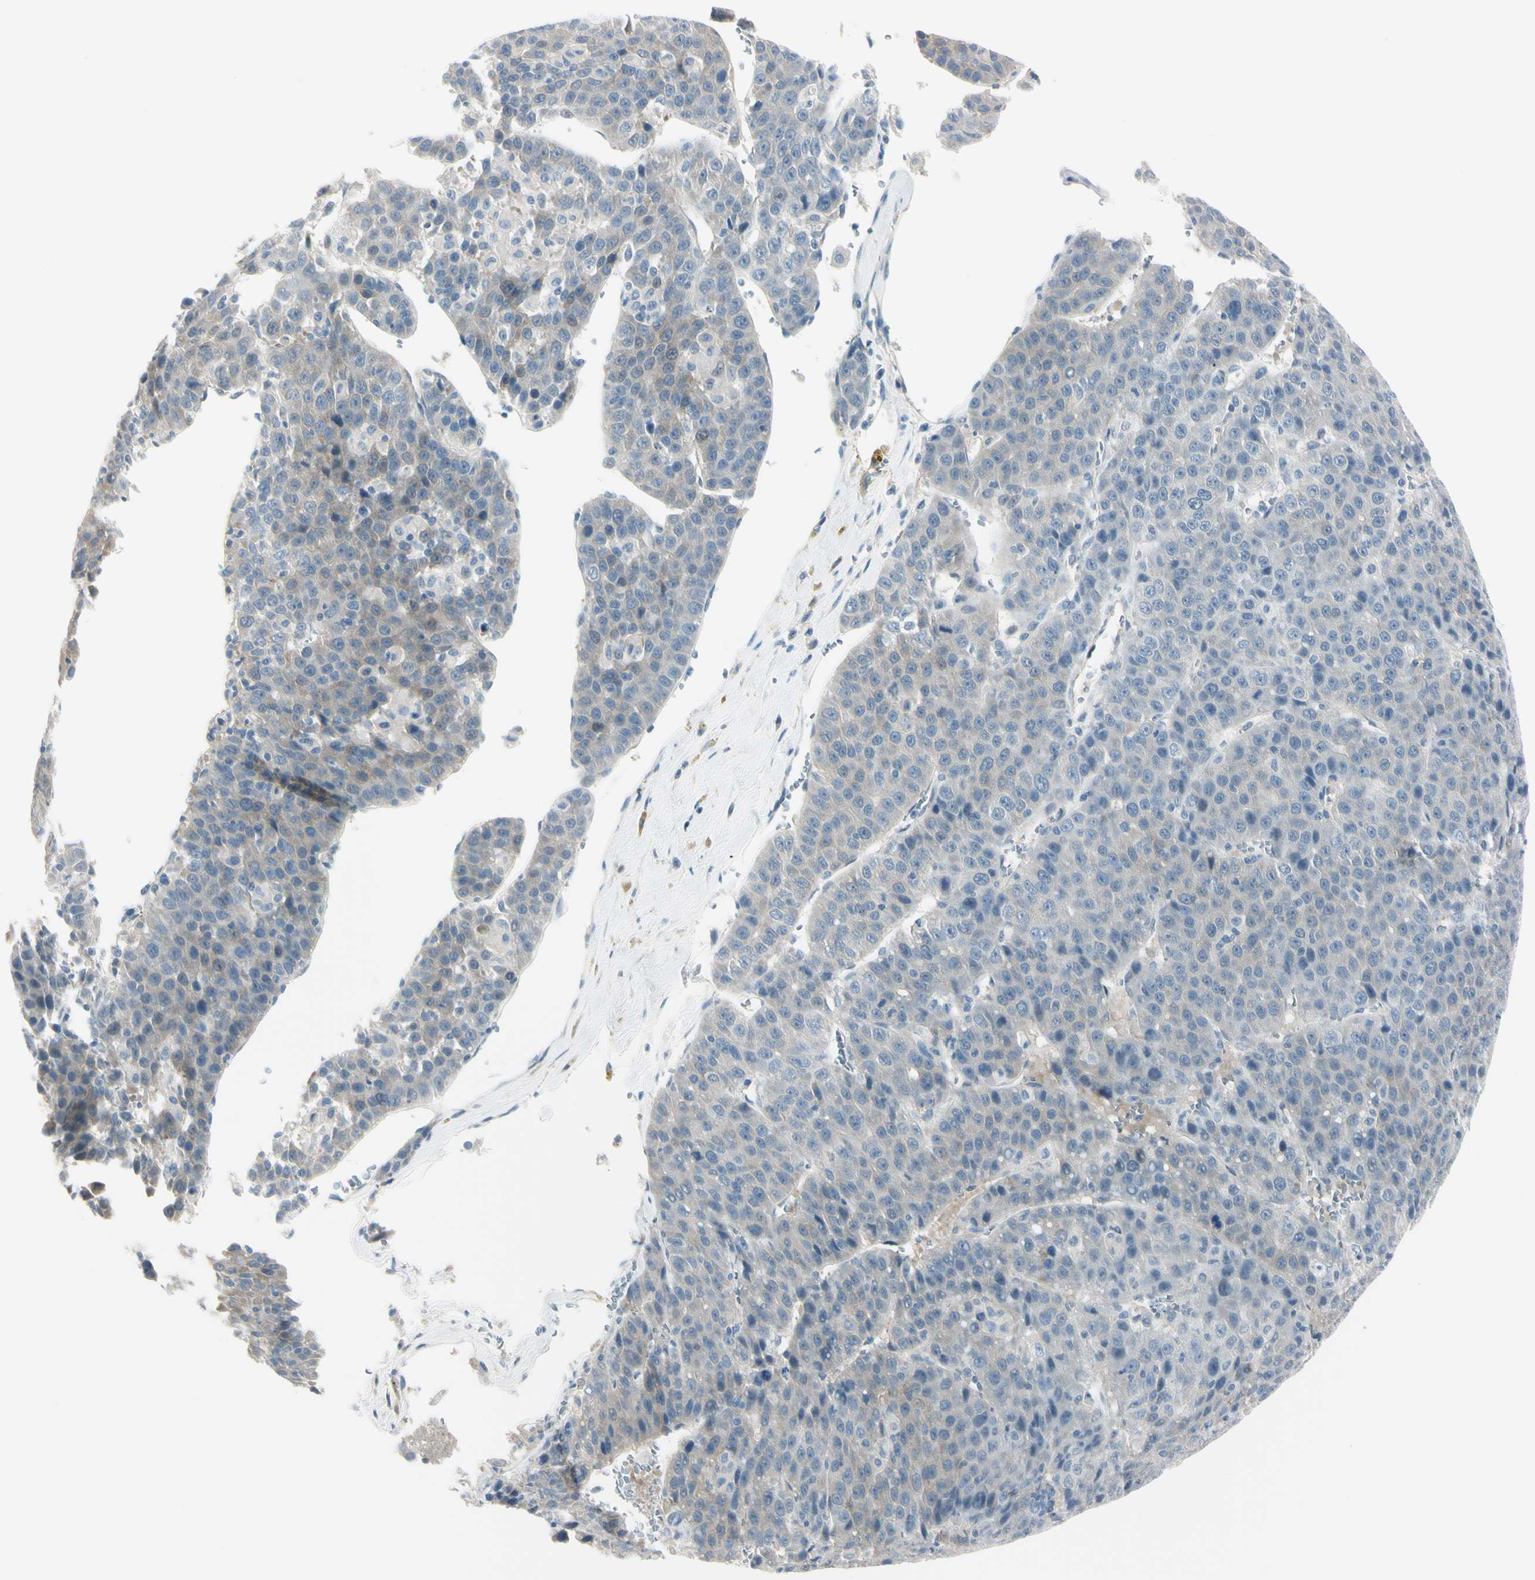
{"staining": {"intensity": "weak", "quantity": "25%-75%", "location": "cytoplasmic/membranous"}, "tissue": "liver cancer", "cell_type": "Tumor cells", "image_type": "cancer", "snomed": [{"axis": "morphology", "description": "Carcinoma, Hepatocellular, NOS"}, {"axis": "topography", "description": "Liver"}], "caption": "A photomicrograph of human hepatocellular carcinoma (liver) stained for a protein demonstrates weak cytoplasmic/membranous brown staining in tumor cells.", "gene": "ASB9", "patient": {"sex": "female", "age": 53}}